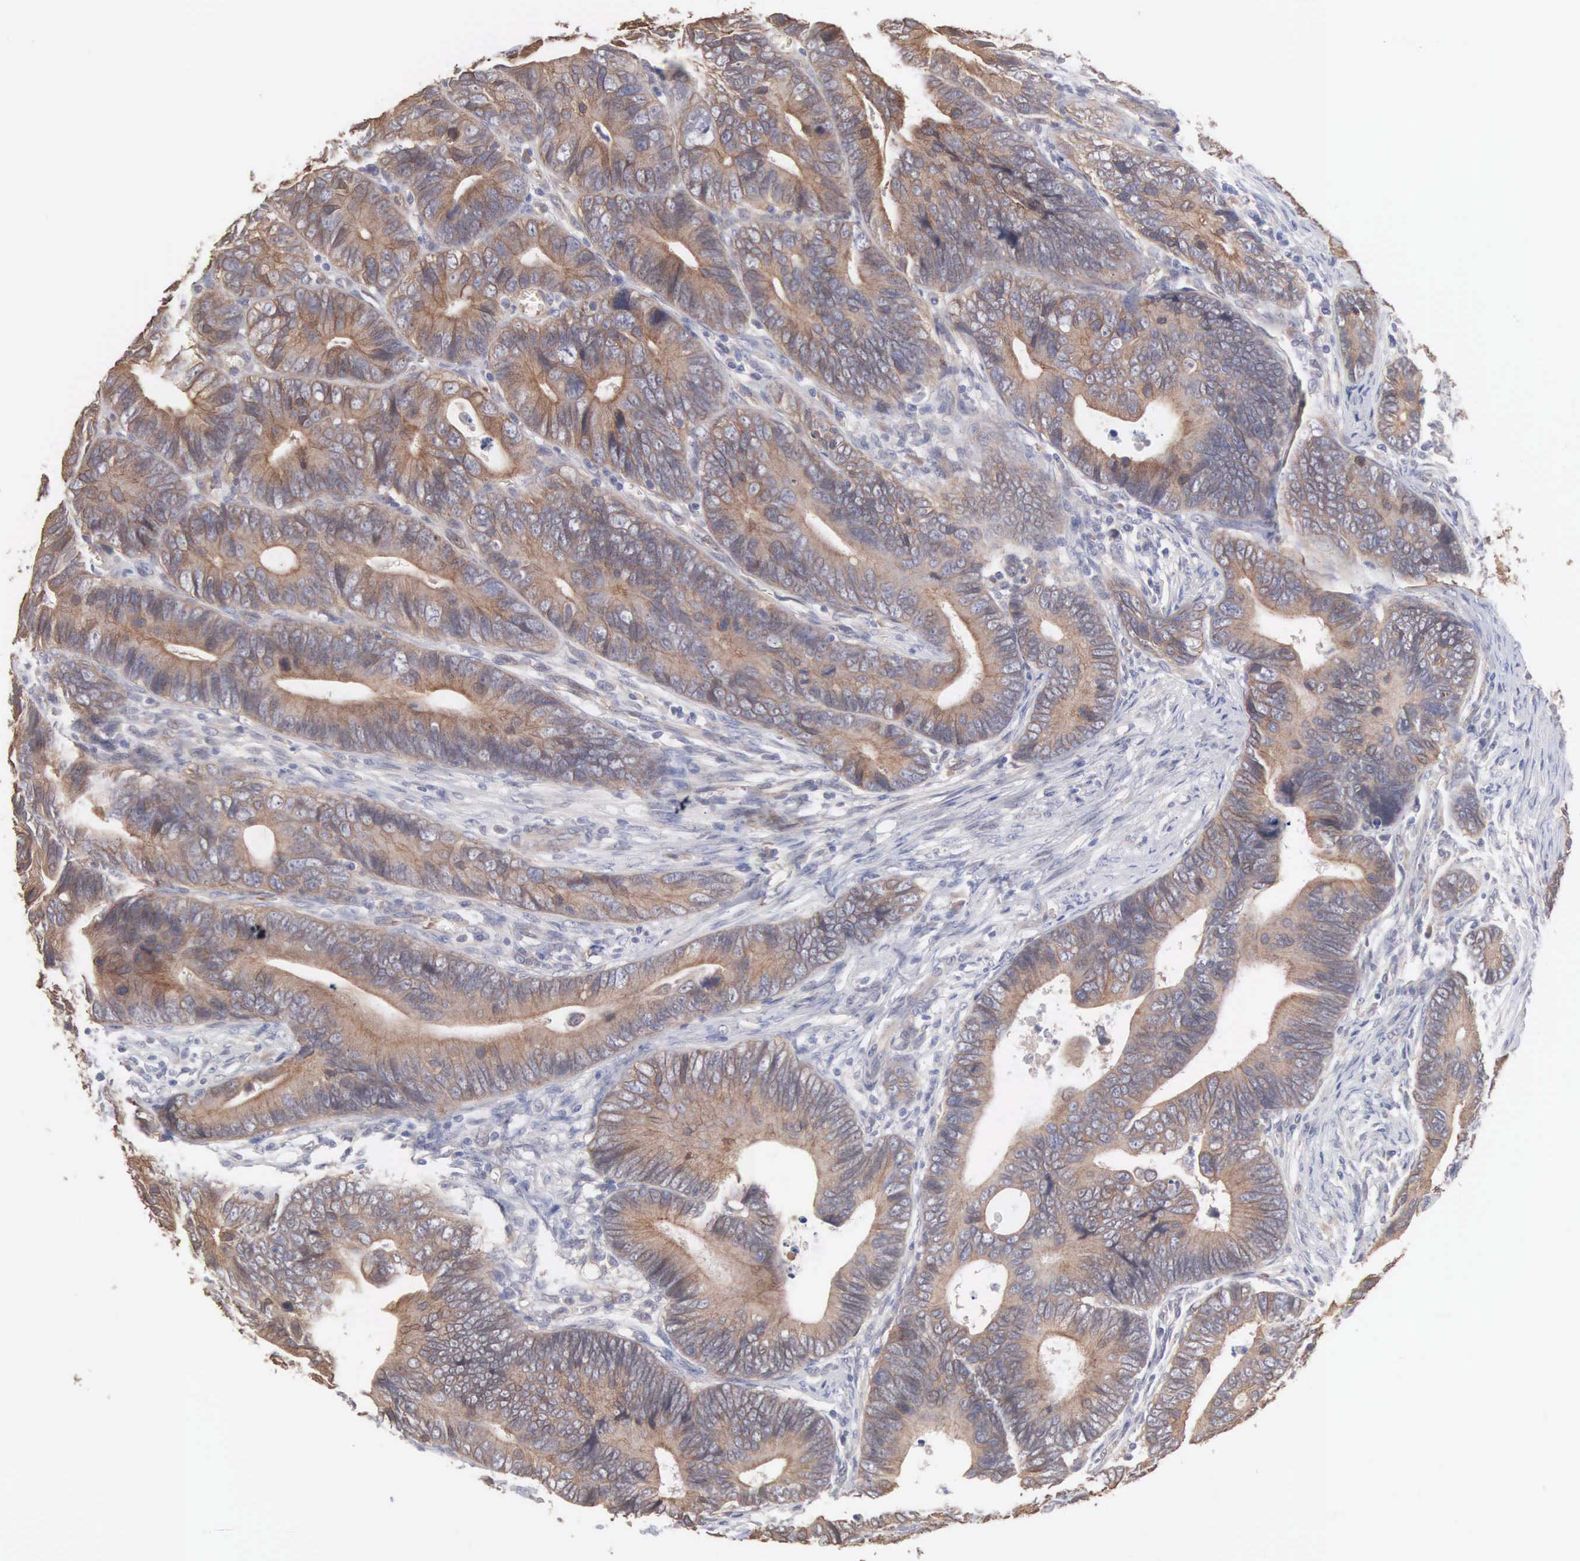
{"staining": {"intensity": "moderate", "quantity": ">75%", "location": "cytoplasmic/membranous"}, "tissue": "colorectal cancer", "cell_type": "Tumor cells", "image_type": "cancer", "snomed": [{"axis": "morphology", "description": "Adenocarcinoma, NOS"}, {"axis": "topography", "description": "Colon"}], "caption": "A high-resolution histopathology image shows IHC staining of colorectal cancer, which shows moderate cytoplasmic/membranous expression in about >75% of tumor cells.", "gene": "INF2", "patient": {"sex": "female", "age": 78}}